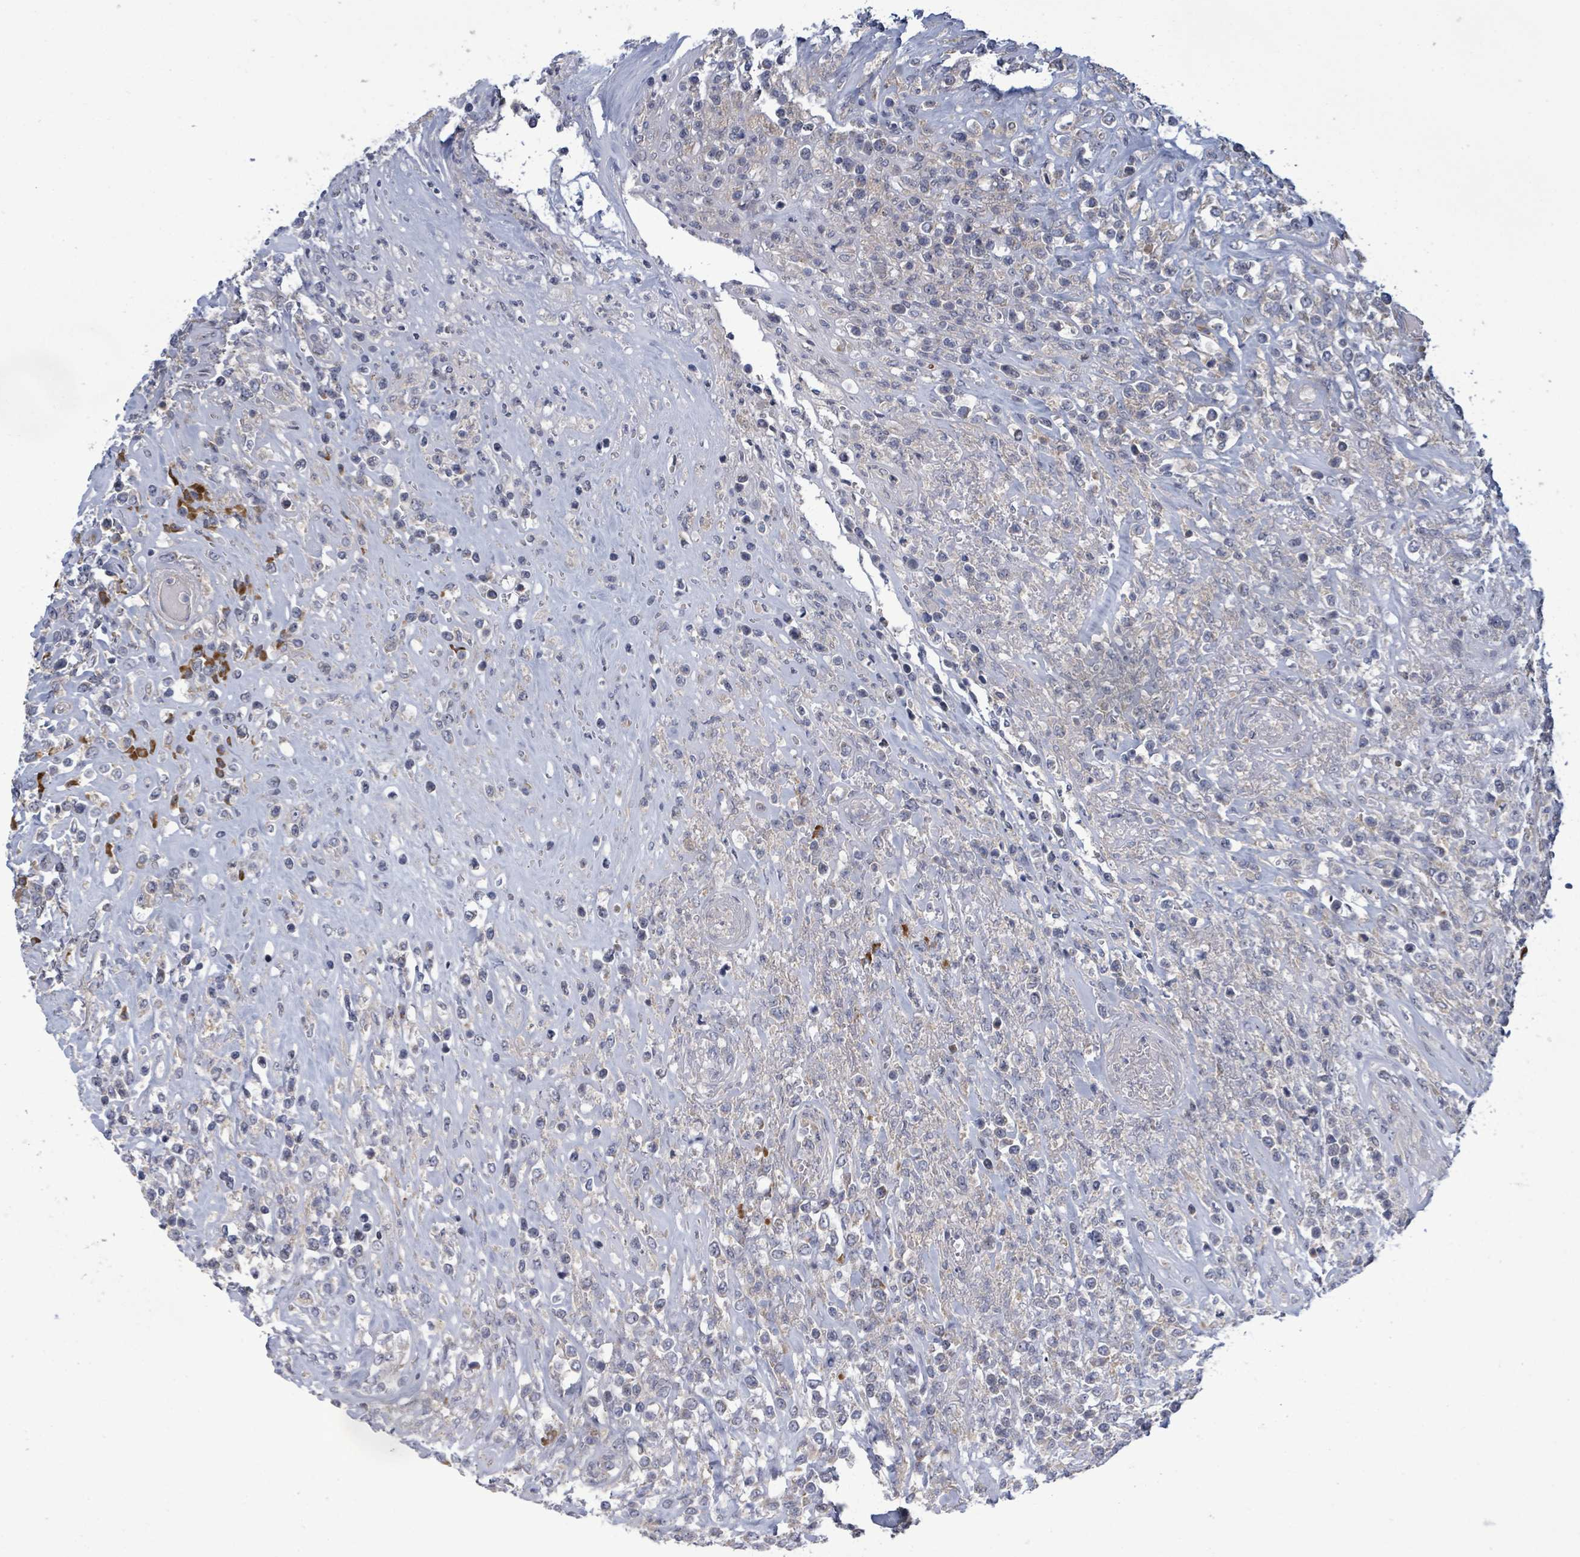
{"staining": {"intensity": "negative", "quantity": "none", "location": "none"}, "tissue": "lymphoma", "cell_type": "Tumor cells", "image_type": "cancer", "snomed": [{"axis": "morphology", "description": "Malignant lymphoma, non-Hodgkin's type, High grade"}, {"axis": "topography", "description": "Soft tissue"}], "caption": "Tumor cells show no significant expression in lymphoma.", "gene": "ATP13A1", "patient": {"sex": "female", "age": 56}}